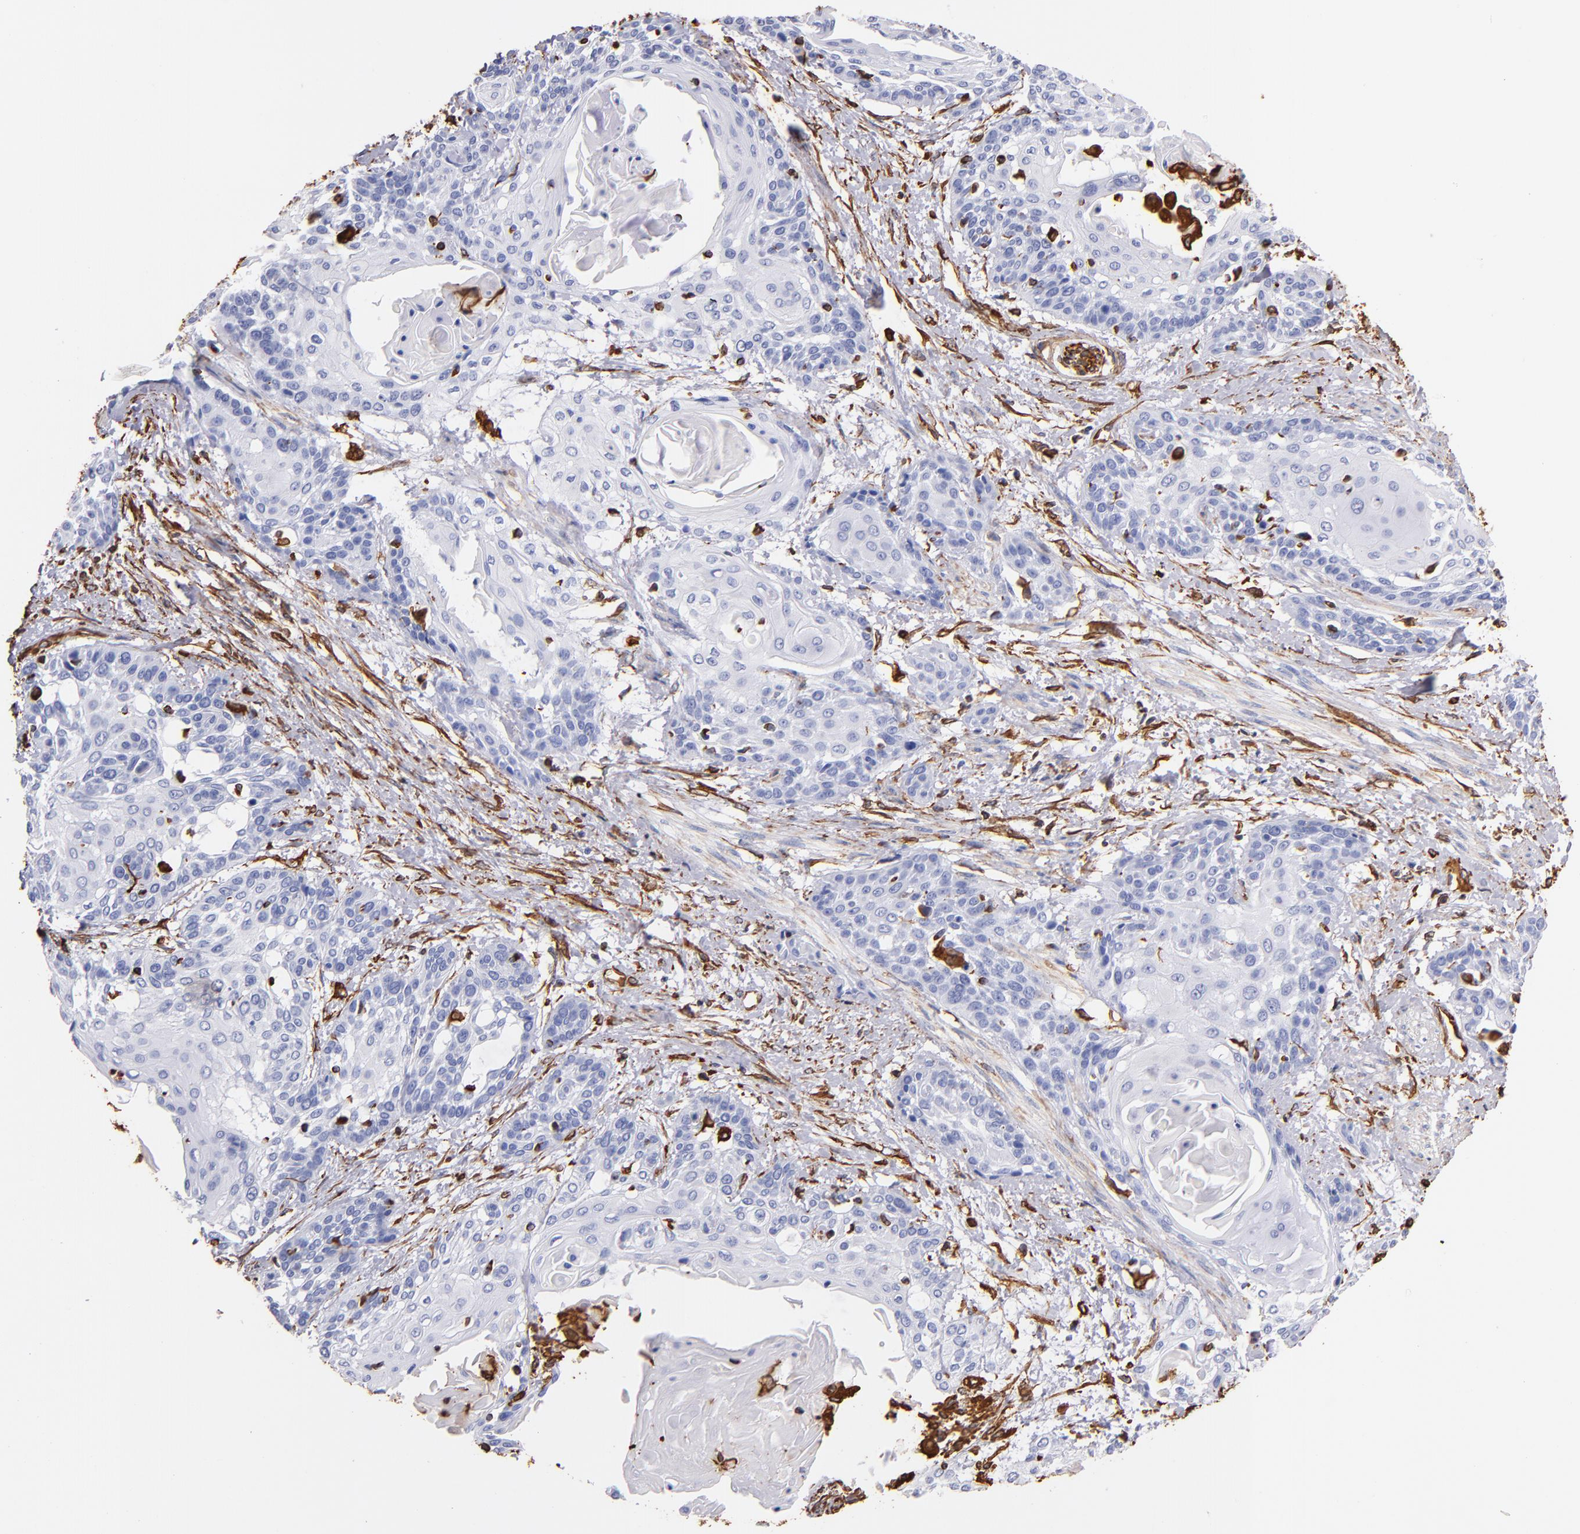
{"staining": {"intensity": "negative", "quantity": "none", "location": "none"}, "tissue": "cervical cancer", "cell_type": "Tumor cells", "image_type": "cancer", "snomed": [{"axis": "morphology", "description": "Squamous cell carcinoma, NOS"}, {"axis": "topography", "description": "Cervix"}], "caption": "Human squamous cell carcinoma (cervical) stained for a protein using immunohistochemistry shows no positivity in tumor cells.", "gene": "VIM", "patient": {"sex": "female", "age": 57}}